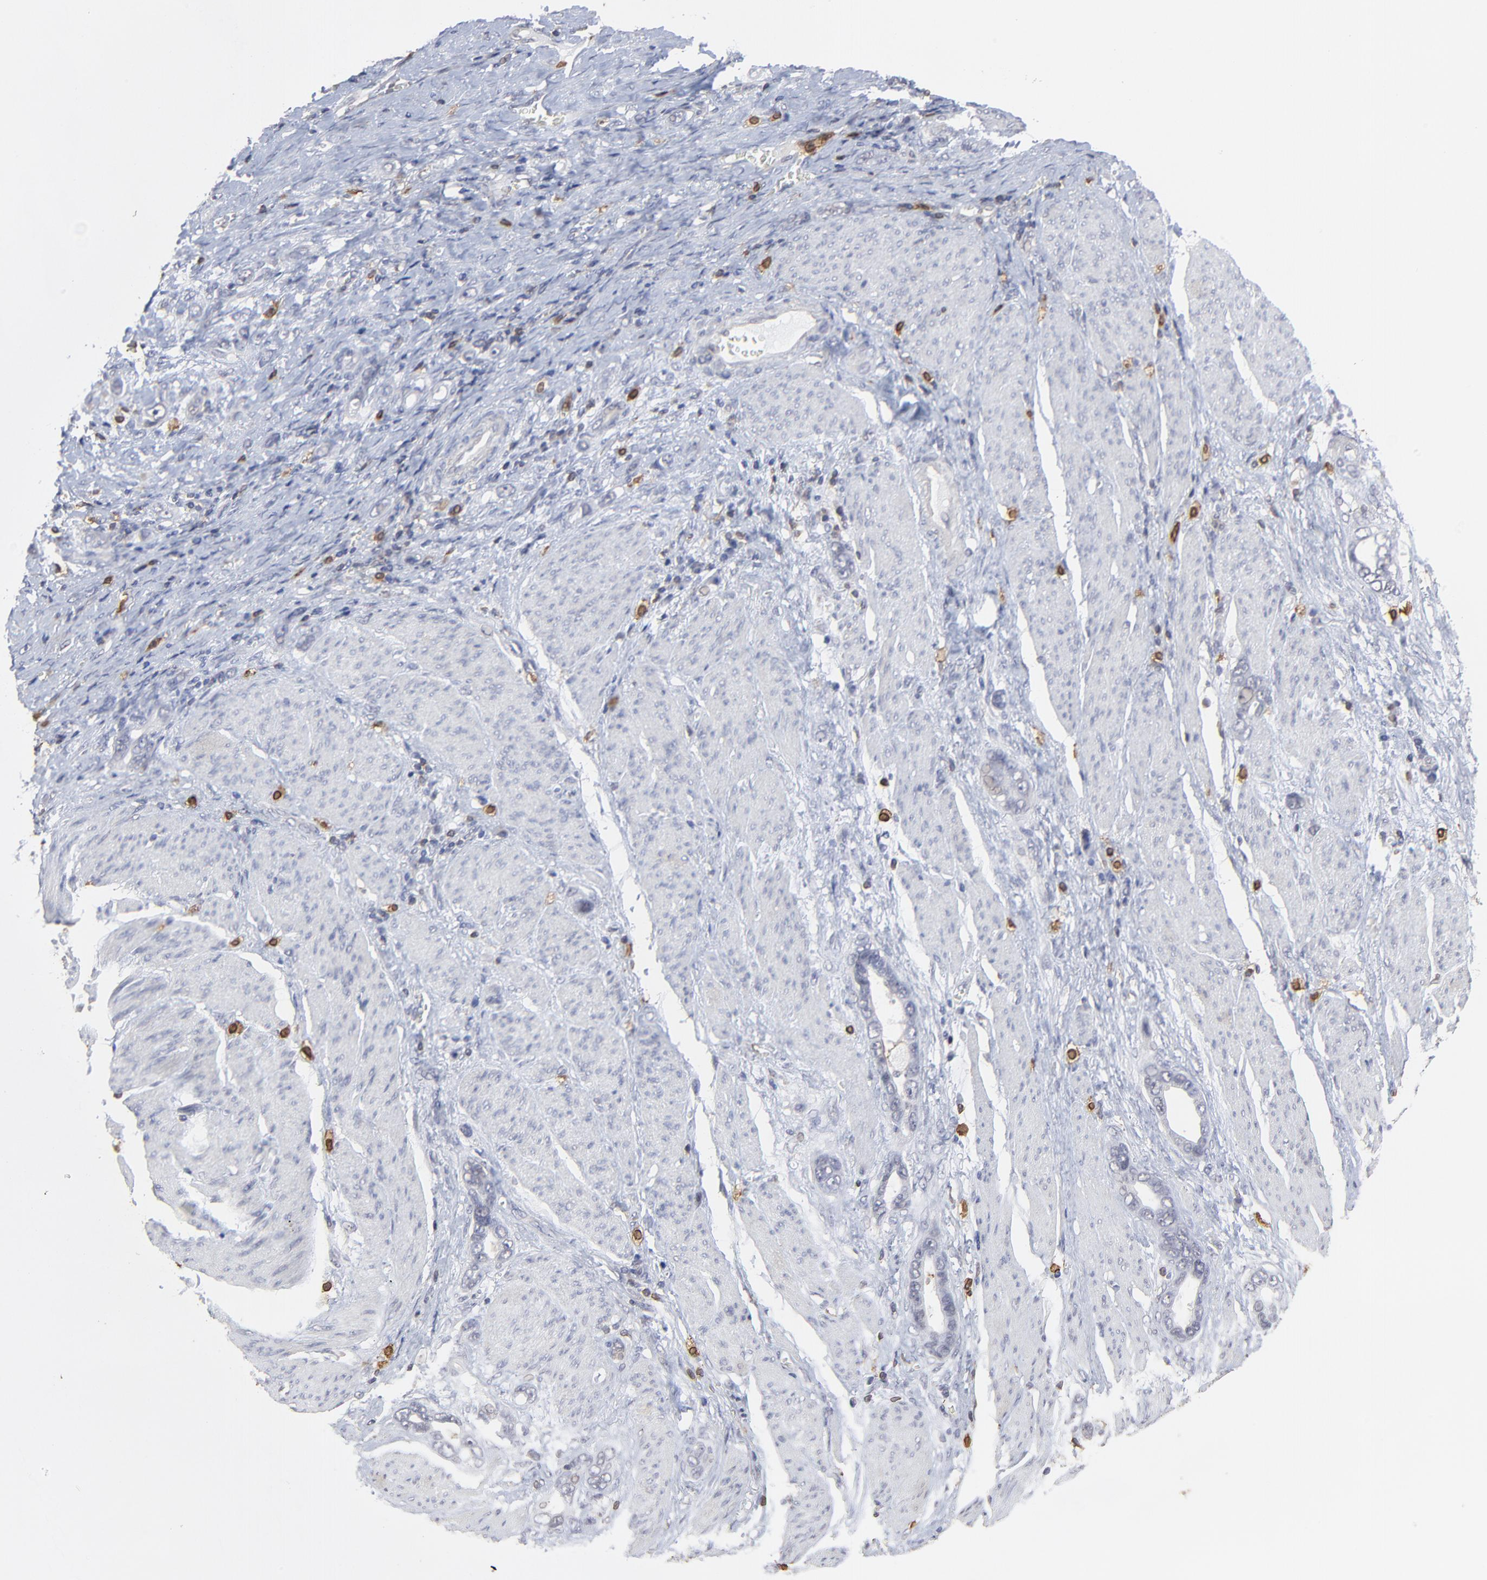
{"staining": {"intensity": "negative", "quantity": "none", "location": "none"}, "tissue": "stomach cancer", "cell_type": "Tumor cells", "image_type": "cancer", "snomed": [{"axis": "morphology", "description": "Adenocarcinoma, NOS"}, {"axis": "topography", "description": "Stomach"}], "caption": "DAB (3,3'-diaminobenzidine) immunohistochemical staining of stomach adenocarcinoma displays no significant positivity in tumor cells. (DAB (3,3'-diaminobenzidine) immunohistochemistry (IHC) with hematoxylin counter stain).", "gene": "SLC6A14", "patient": {"sex": "male", "age": 78}}